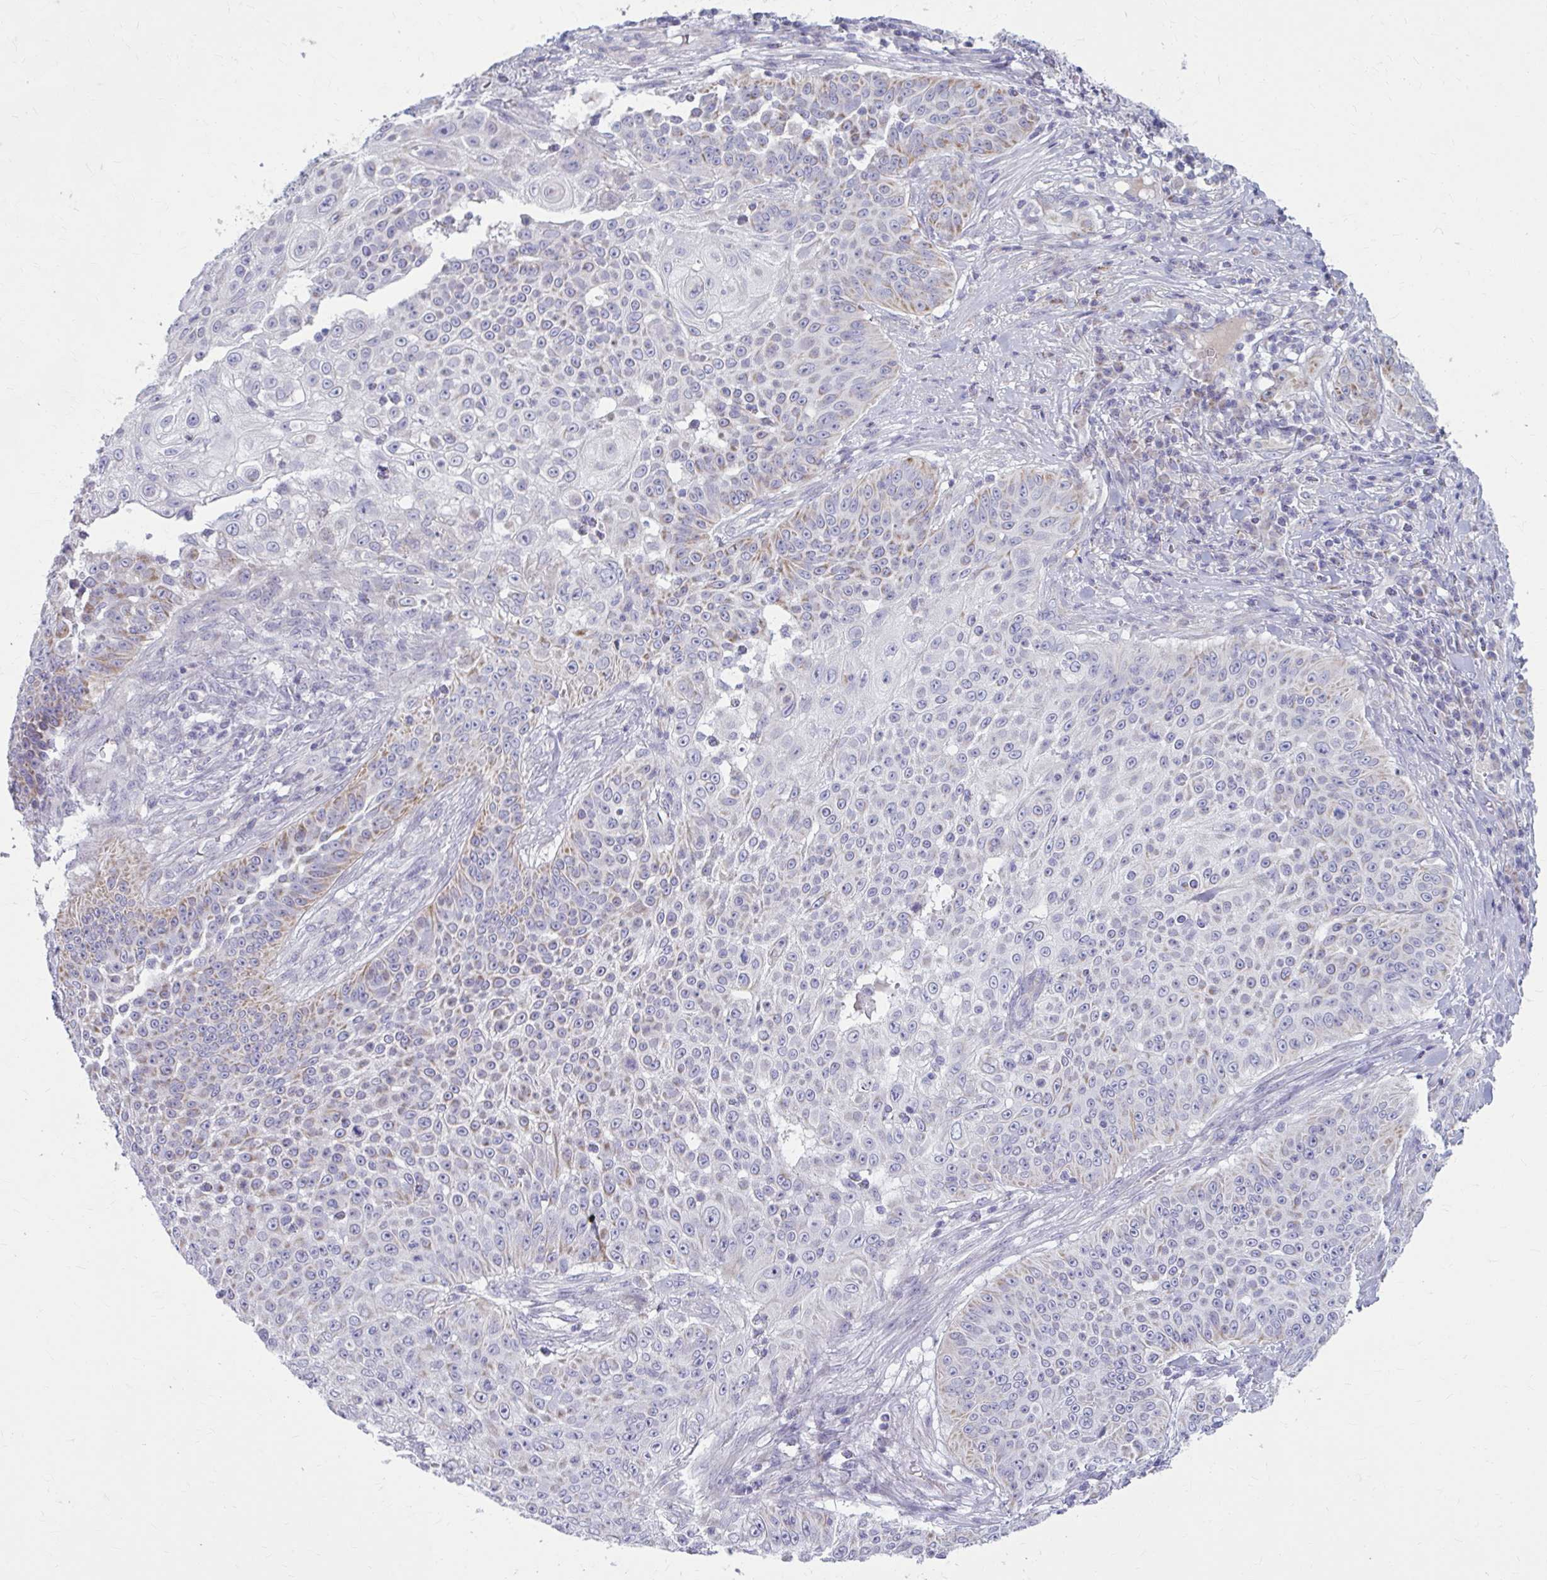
{"staining": {"intensity": "weak", "quantity": "<25%", "location": "cytoplasmic/membranous"}, "tissue": "skin cancer", "cell_type": "Tumor cells", "image_type": "cancer", "snomed": [{"axis": "morphology", "description": "Squamous cell carcinoma, NOS"}, {"axis": "topography", "description": "Skin"}], "caption": "This is an immunohistochemistry (IHC) photomicrograph of skin cancer. There is no staining in tumor cells.", "gene": "MSMO1", "patient": {"sex": "male", "age": 24}}